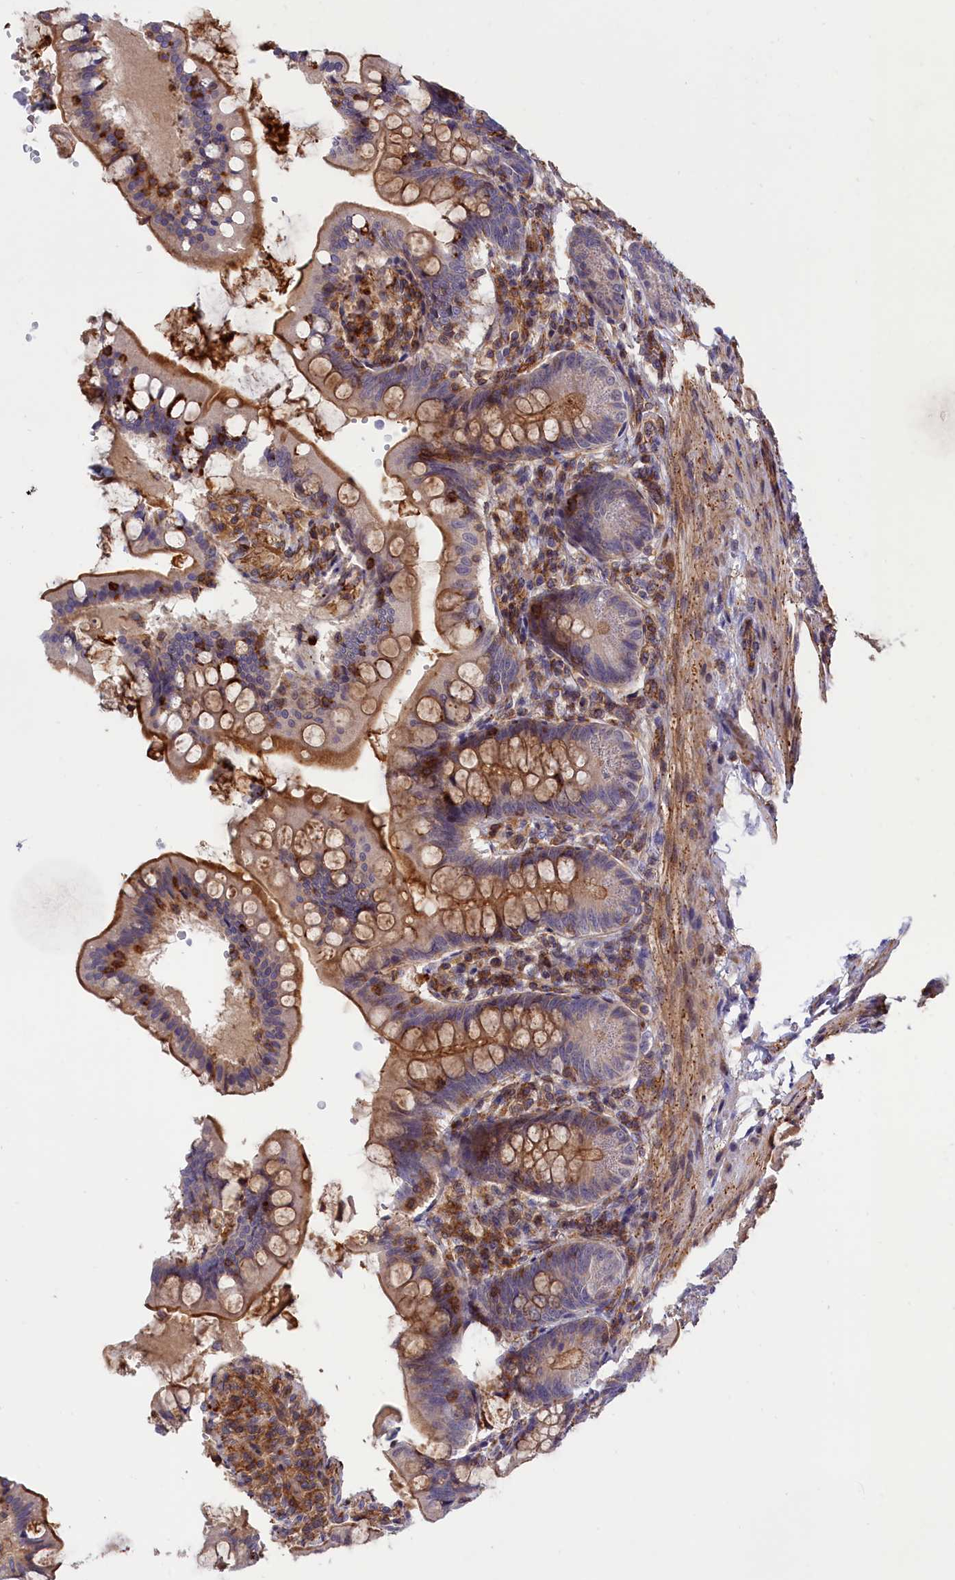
{"staining": {"intensity": "strong", "quantity": "25%-75%", "location": "cytoplasmic/membranous"}, "tissue": "small intestine", "cell_type": "Glandular cells", "image_type": "normal", "snomed": [{"axis": "morphology", "description": "Normal tissue, NOS"}, {"axis": "topography", "description": "Small intestine"}], "caption": "A histopathology image showing strong cytoplasmic/membranous expression in about 25%-75% of glandular cells in normal small intestine, as visualized by brown immunohistochemical staining.", "gene": "ANKRD27", "patient": {"sex": "male", "age": 7}}